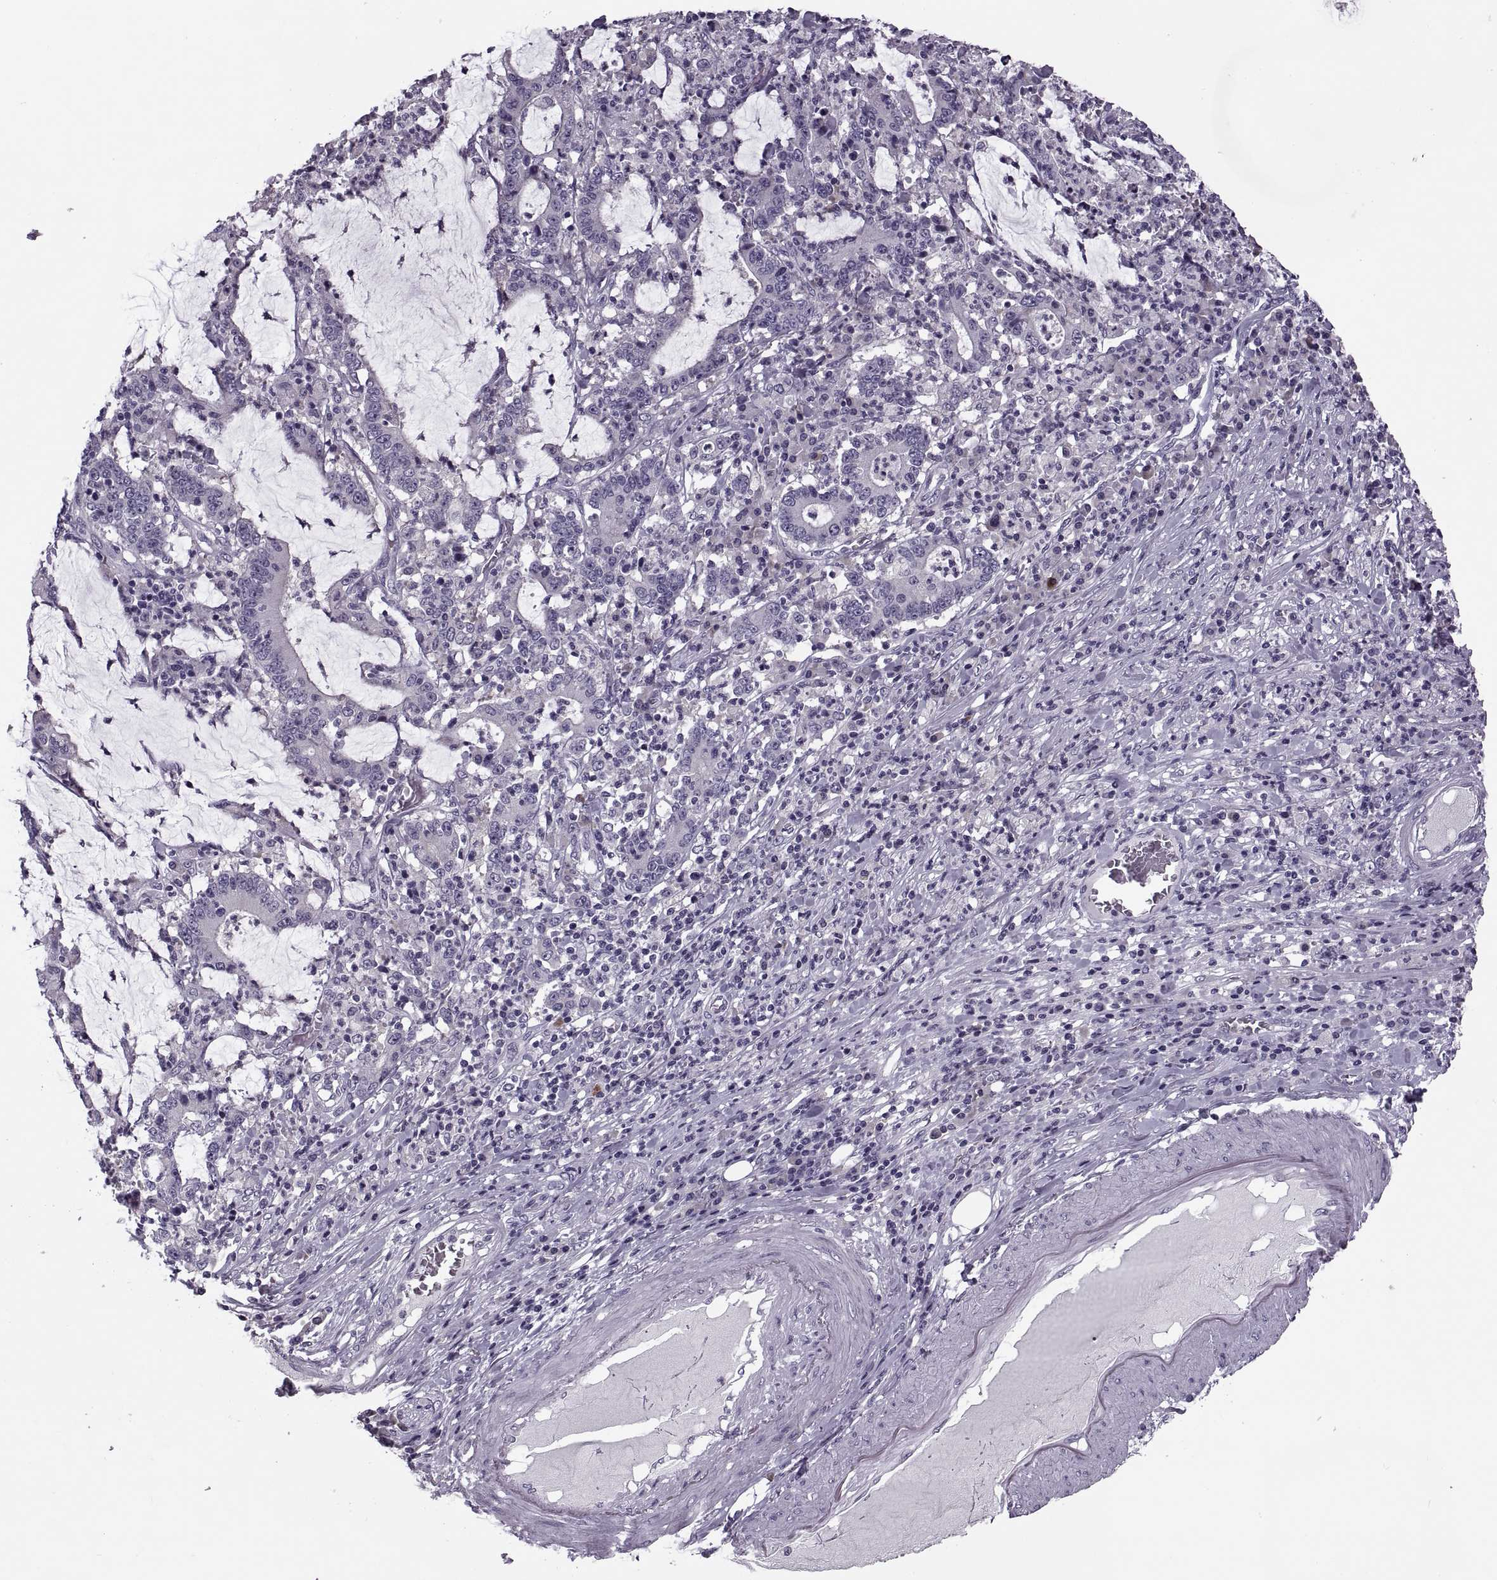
{"staining": {"intensity": "negative", "quantity": "none", "location": "none"}, "tissue": "stomach cancer", "cell_type": "Tumor cells", "image_type": "cancer", "snomed": [{"axis": "morphology", "description": "Adenocarcinoma, NOS"}, {"axis": "topography", "description": "Stomach, upper"}], "caption": "This is an IHC photomicrograph of human adenocarcinoma (stomach). There is no staining in tumor cells.", "gene": "PRSS54", "patient": {"sex": "male", "age": 68}}